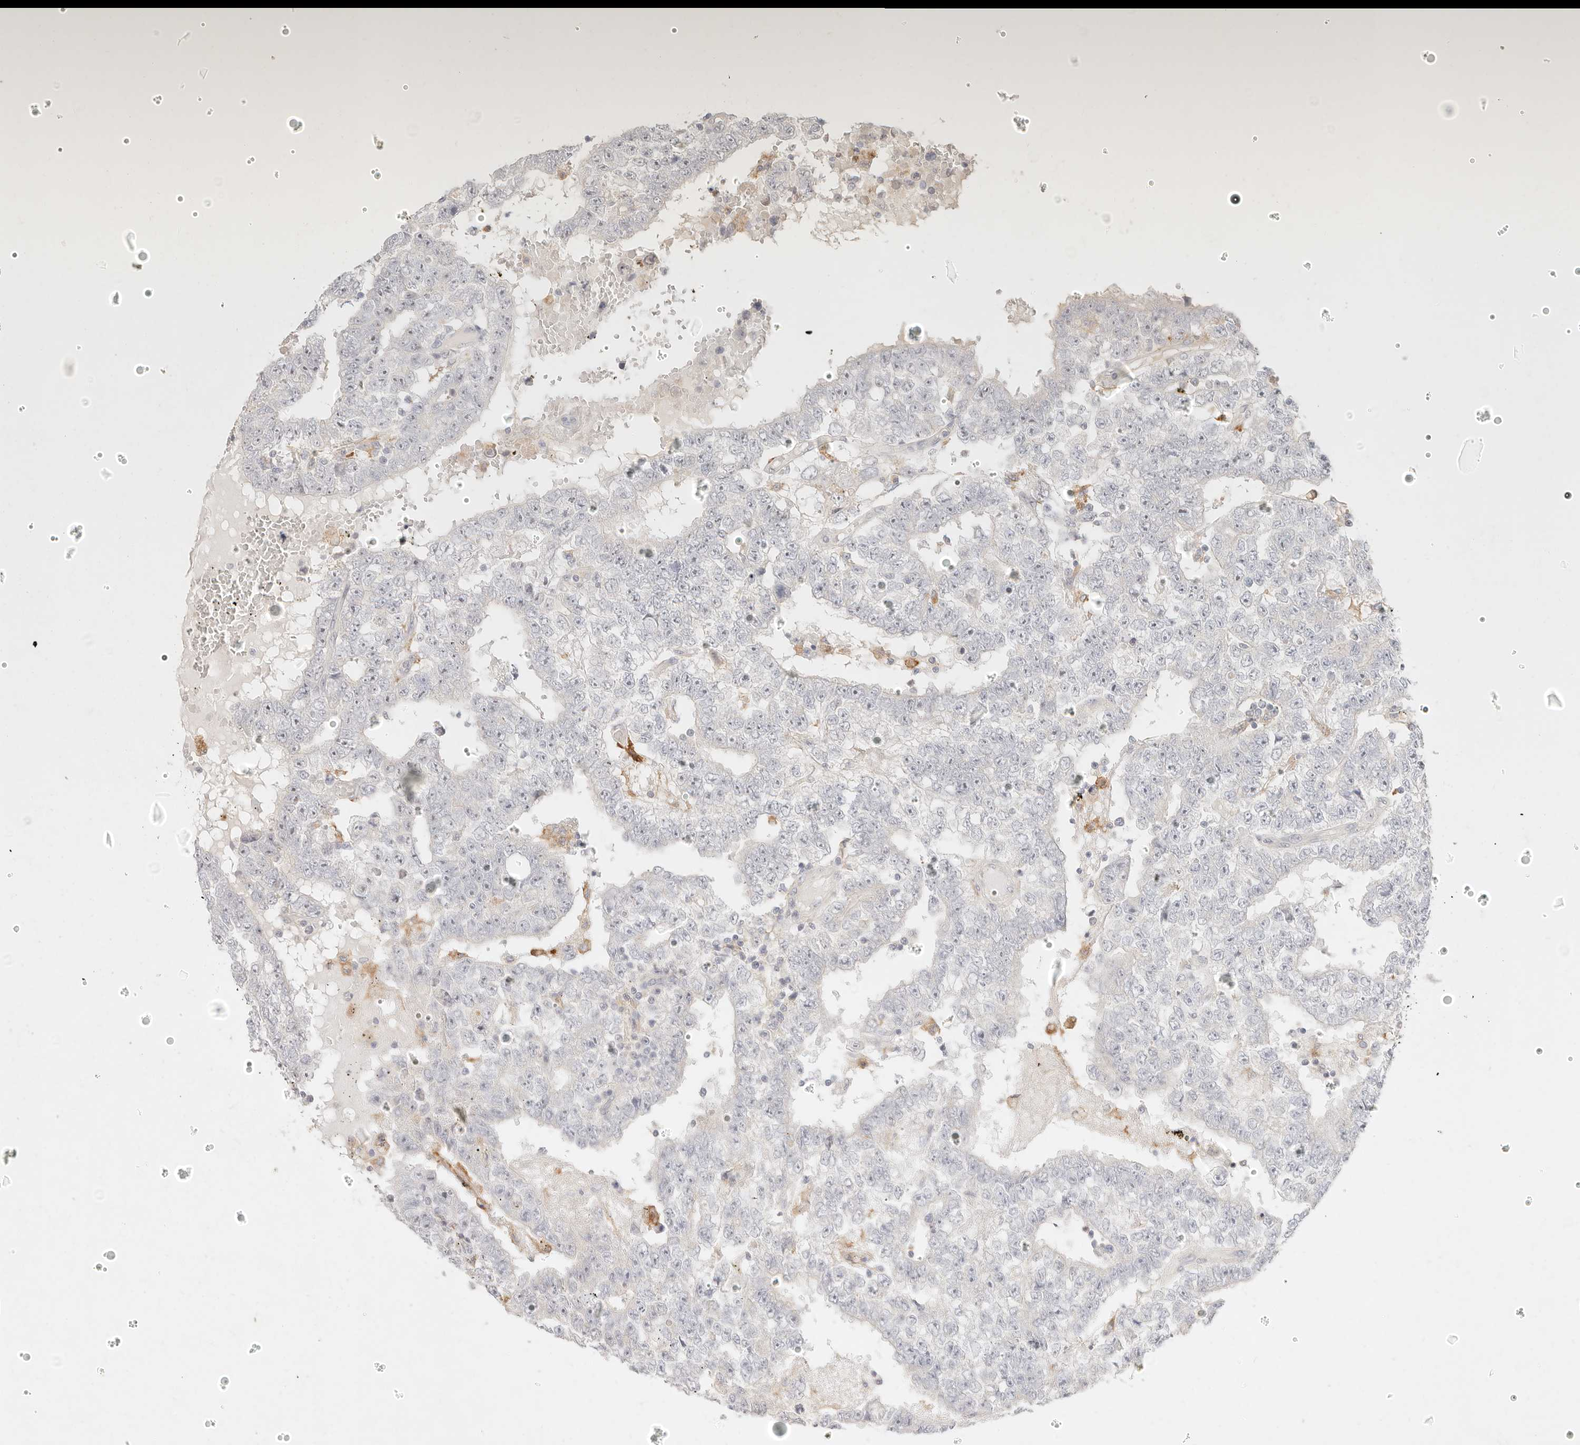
{"staining": {"intensity": "negative", "quantity": "none", "location": "none"}, "tissue": "testis cancer", "cell_type": "Tumor cells", "image_type": "cancer", "snomed": [{"axis": "morphology", "description": "Carcinoma, Embryonal, NOS"}, {"axis": "topography", "description": "Testis"}], "caption": "Protein analysis of embryonal carcinoma (testis) displays no significant staining in tumor cells. The staining was performed using DAB to visualize the protein expression in brown, while the nuclei were stained in blue with hematoxylin (Magnification: 20x).", "gene": "GPR84", "patient": {"sex": "male", "age": 25}}